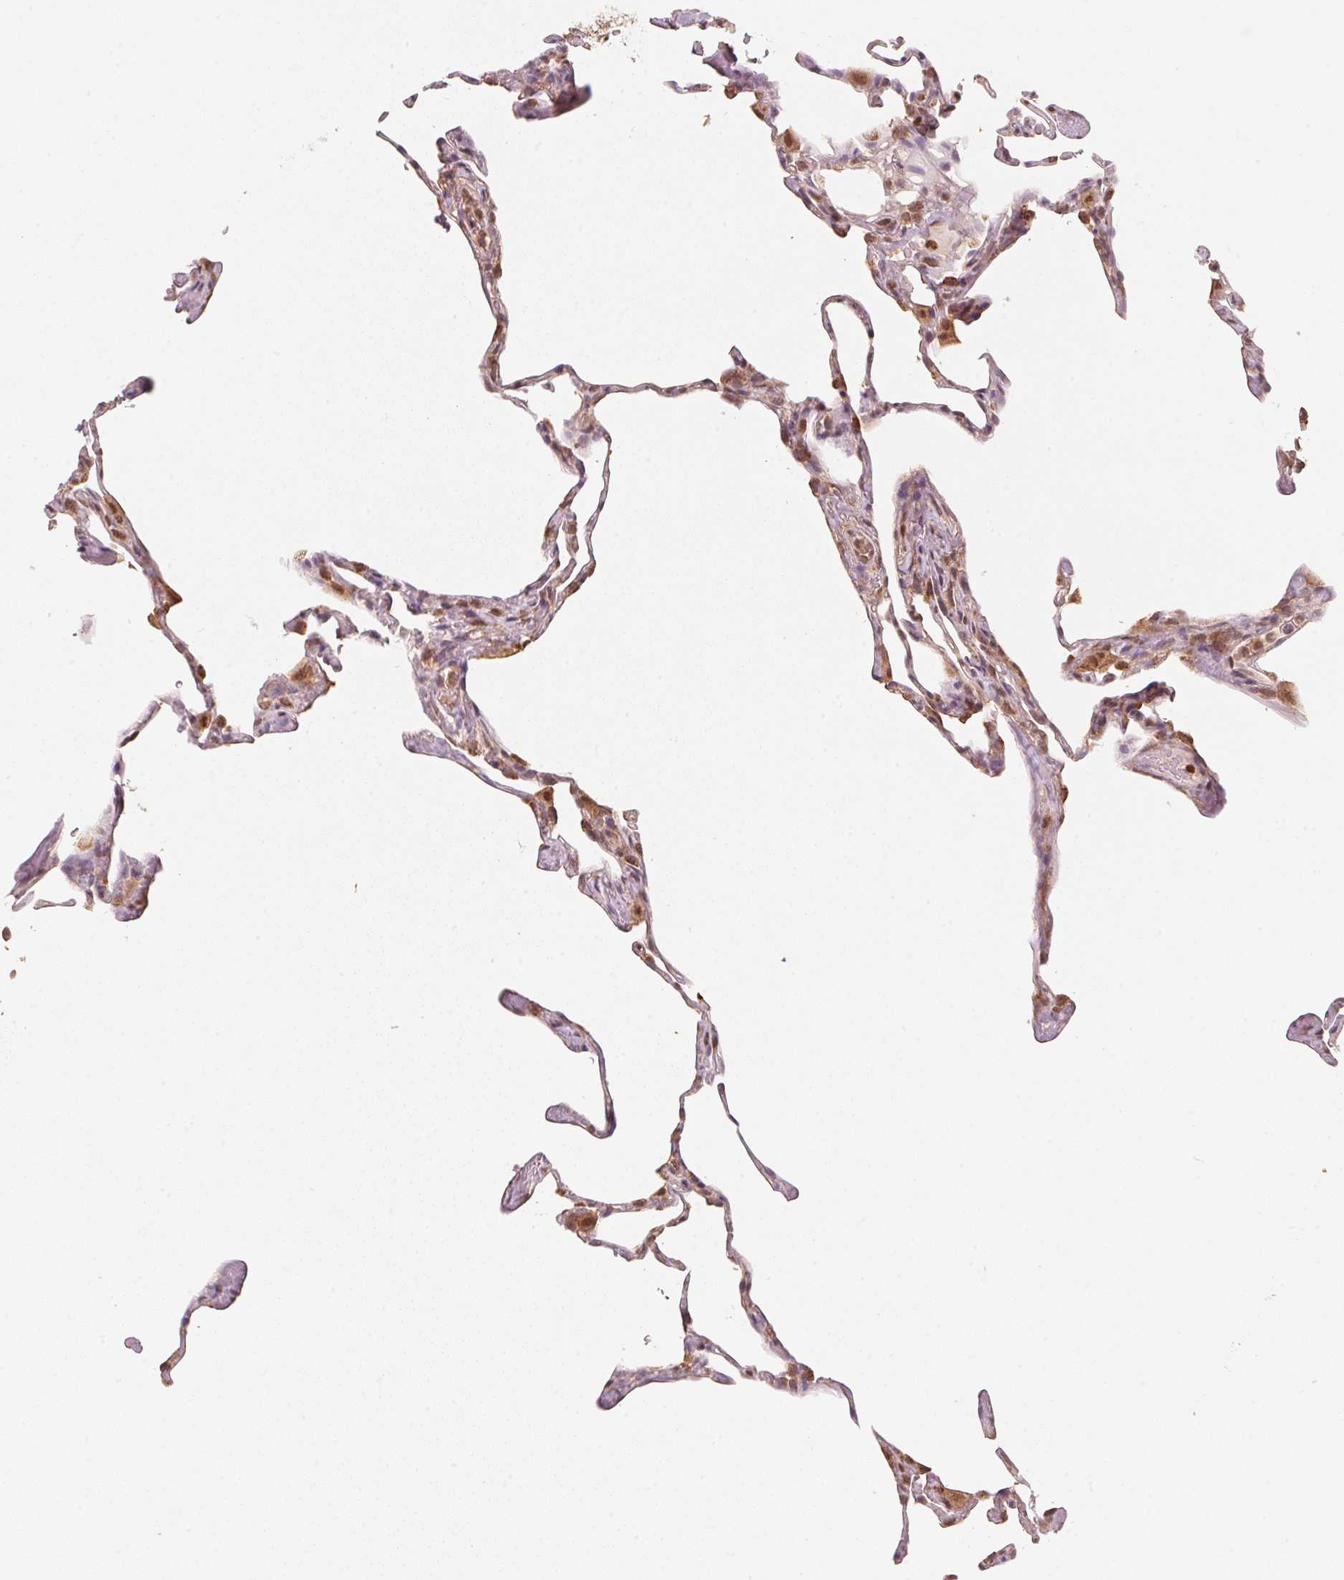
{"staining": {"intensity": "moderate", "quantity": "25%-75%", "location": "cytoplasmic/membranous,nuclear"}, "tissue": "lung", "cell_type": "Alveolar cells", "image_type": "normal", "snomed": [{"axis": "morphology", "description": "Normal tissue, NOS"}, {"axis": "topography", "description": "Lung"}], "caption": "Protein staining of normal lung demonstrates moderate cytoplasmic/membranous,nuclear expression in approximately 25%-75% of alveolar cells. The staining was performed using DAB to visualize the protein expression in brown, while the nuclei were stained in blue with hematoxylin (Magnification: 20x).", "gene": "C2orf73", "patient": {"sex": "male", "age": 65}}